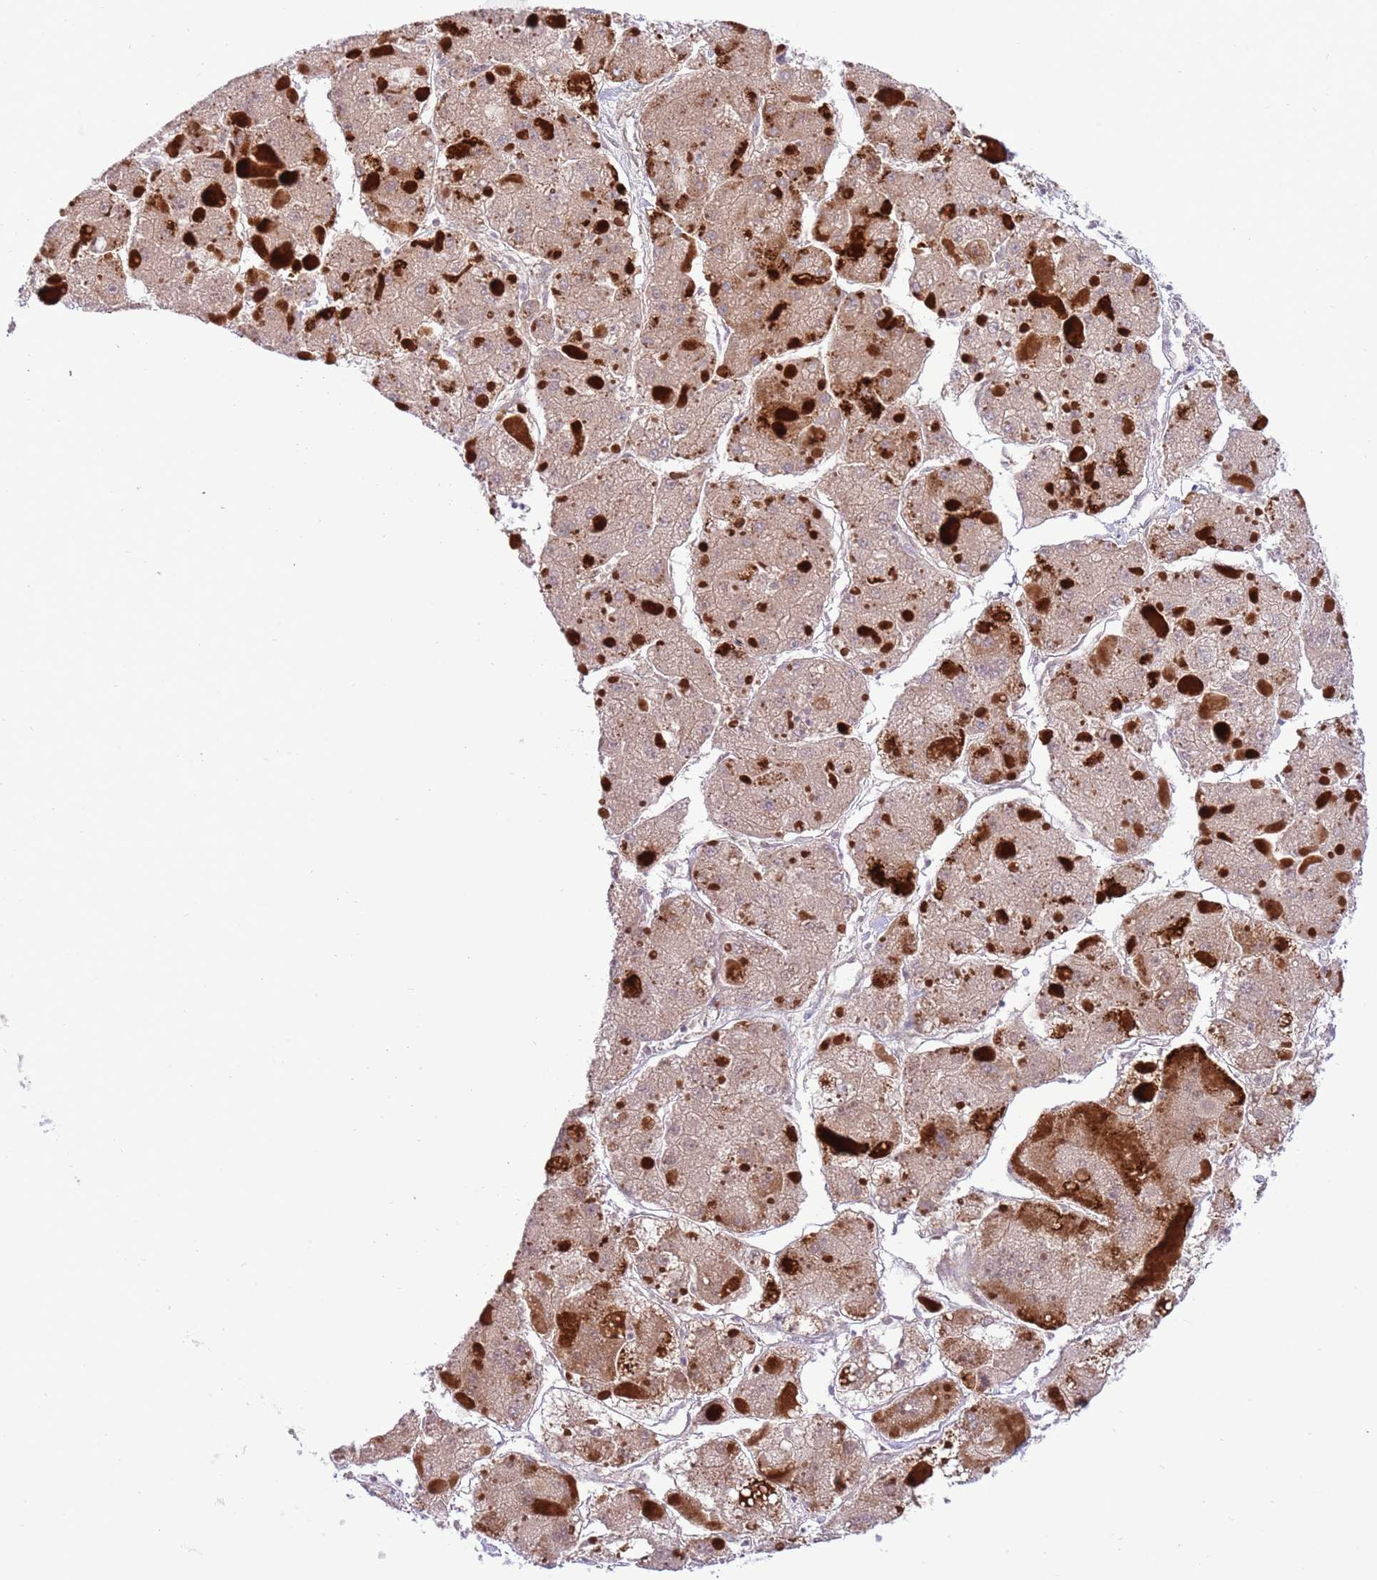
{"staining": {"intensity": "weak", "quantity": ">75%", "location": "cytoplasmic/membranous"}, "tissue": "liver cancer", "cell_type": "Tumor cells", "image_type": "cancer", "snomed": [{"axis": "morphology", "description": "Carcinoma, Hepatocellular, NOS"}, {"axis": "topography", "description": "Liver"}], "caption": "IHC (DAB (3,3'-diaminobenzidine)) staining of hepatocellular carcinoma (liver) shows weak cytoplasmic/membranous protein positivity in approximately >75% of tumor cells.", "gene": "OAZ2", "patient": {"sex": "female", "age": 73}}